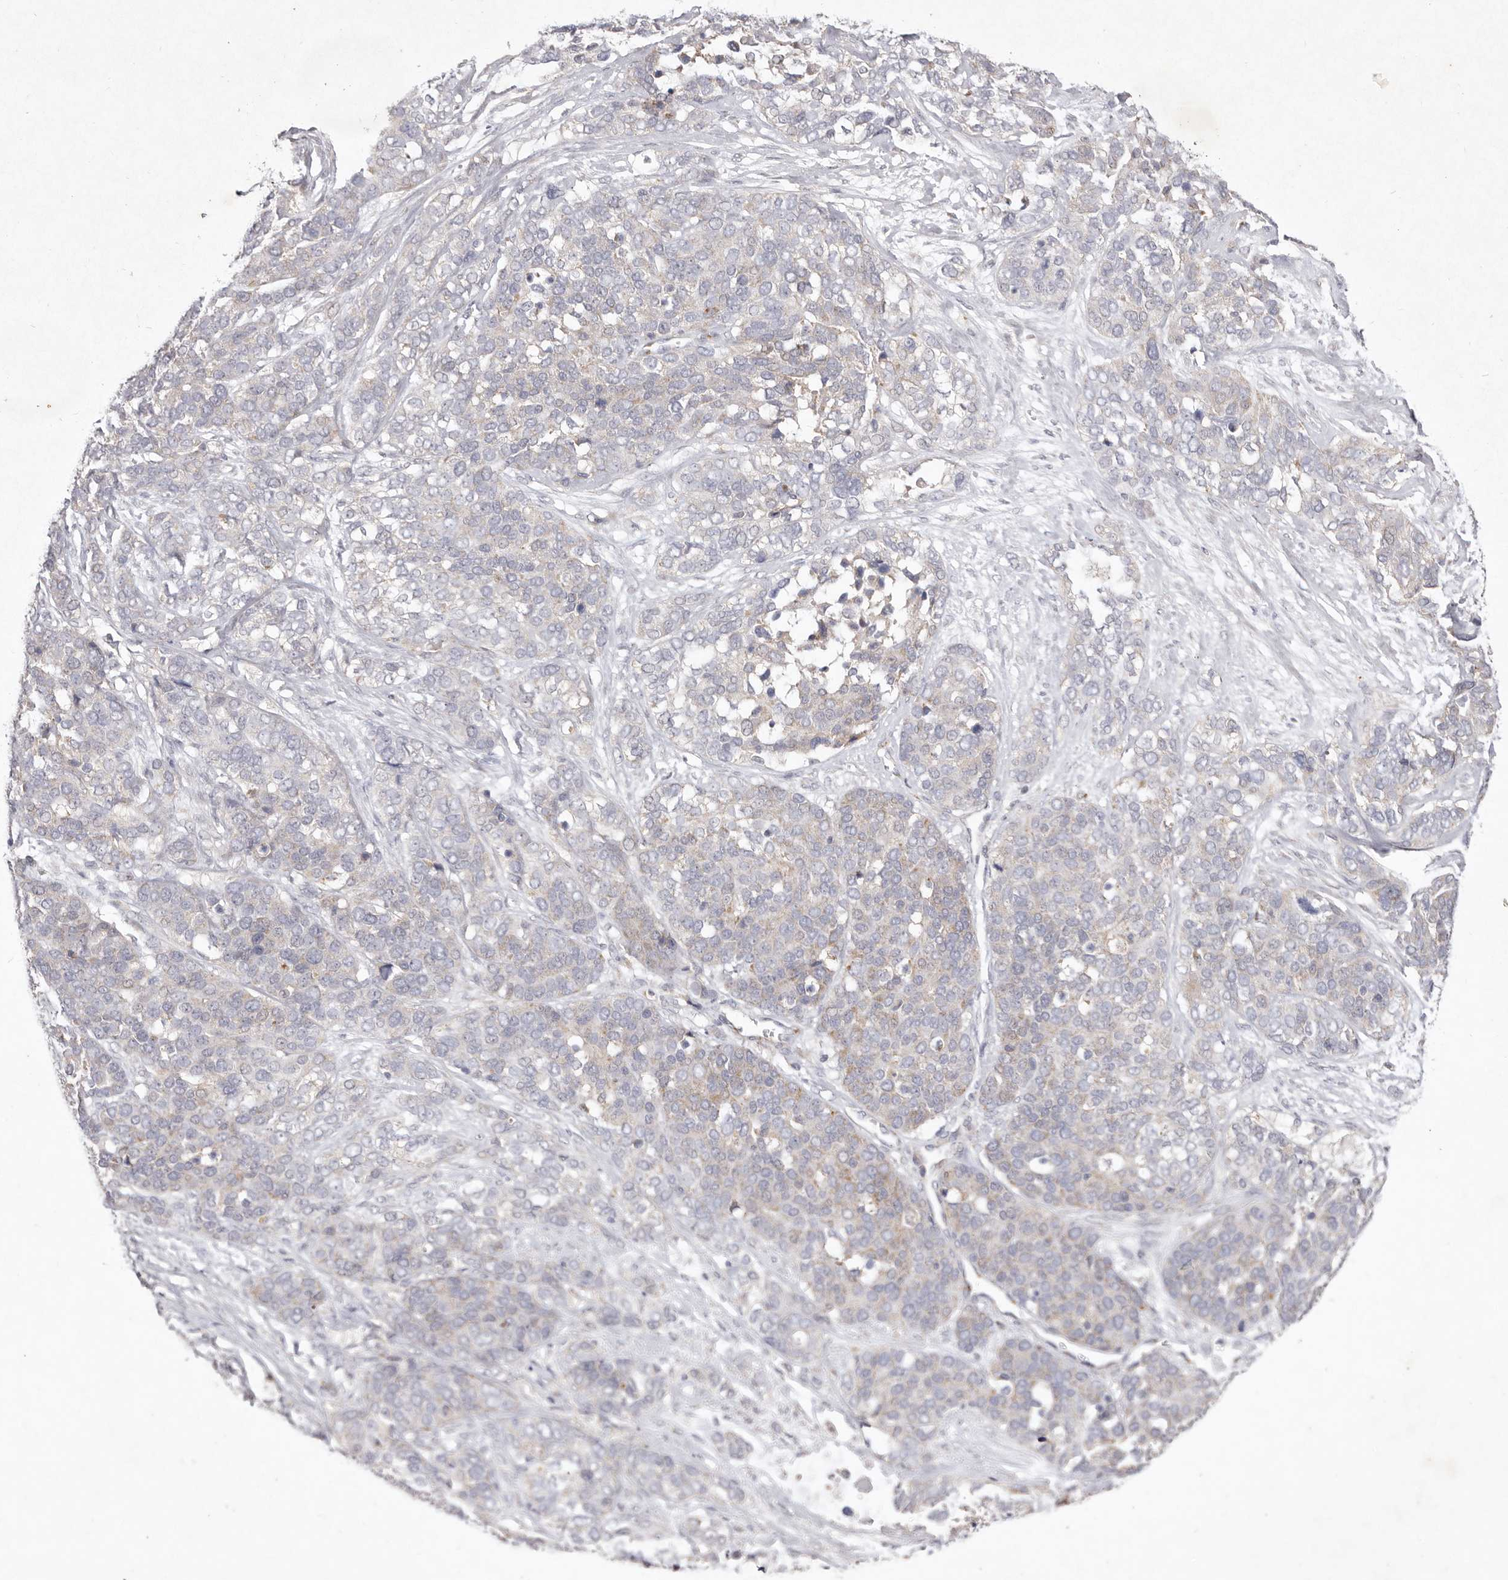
{"staining": {"intensity": "moderate", "quantity": "25%-75%", "location": "cytoplasmic/membranous"}, "tissue": "ovarian cancer", "cell_type": "Tumor cells", "image_type": "cancer", "snomed": [{"axis": "morphology", "description": "Cystadenocarcinoma, serous, NOS"}, {"axis": "topography", "description": "Ovary"}], "caption": "Ovarian cancer tissue reveals moderate cytoplasmic/membranous expression in about 25%-75% of tumor cells, visualized by immunohistochemistry.", "gene": "USP24", "patient": {"sex": "female", "age": 44}}